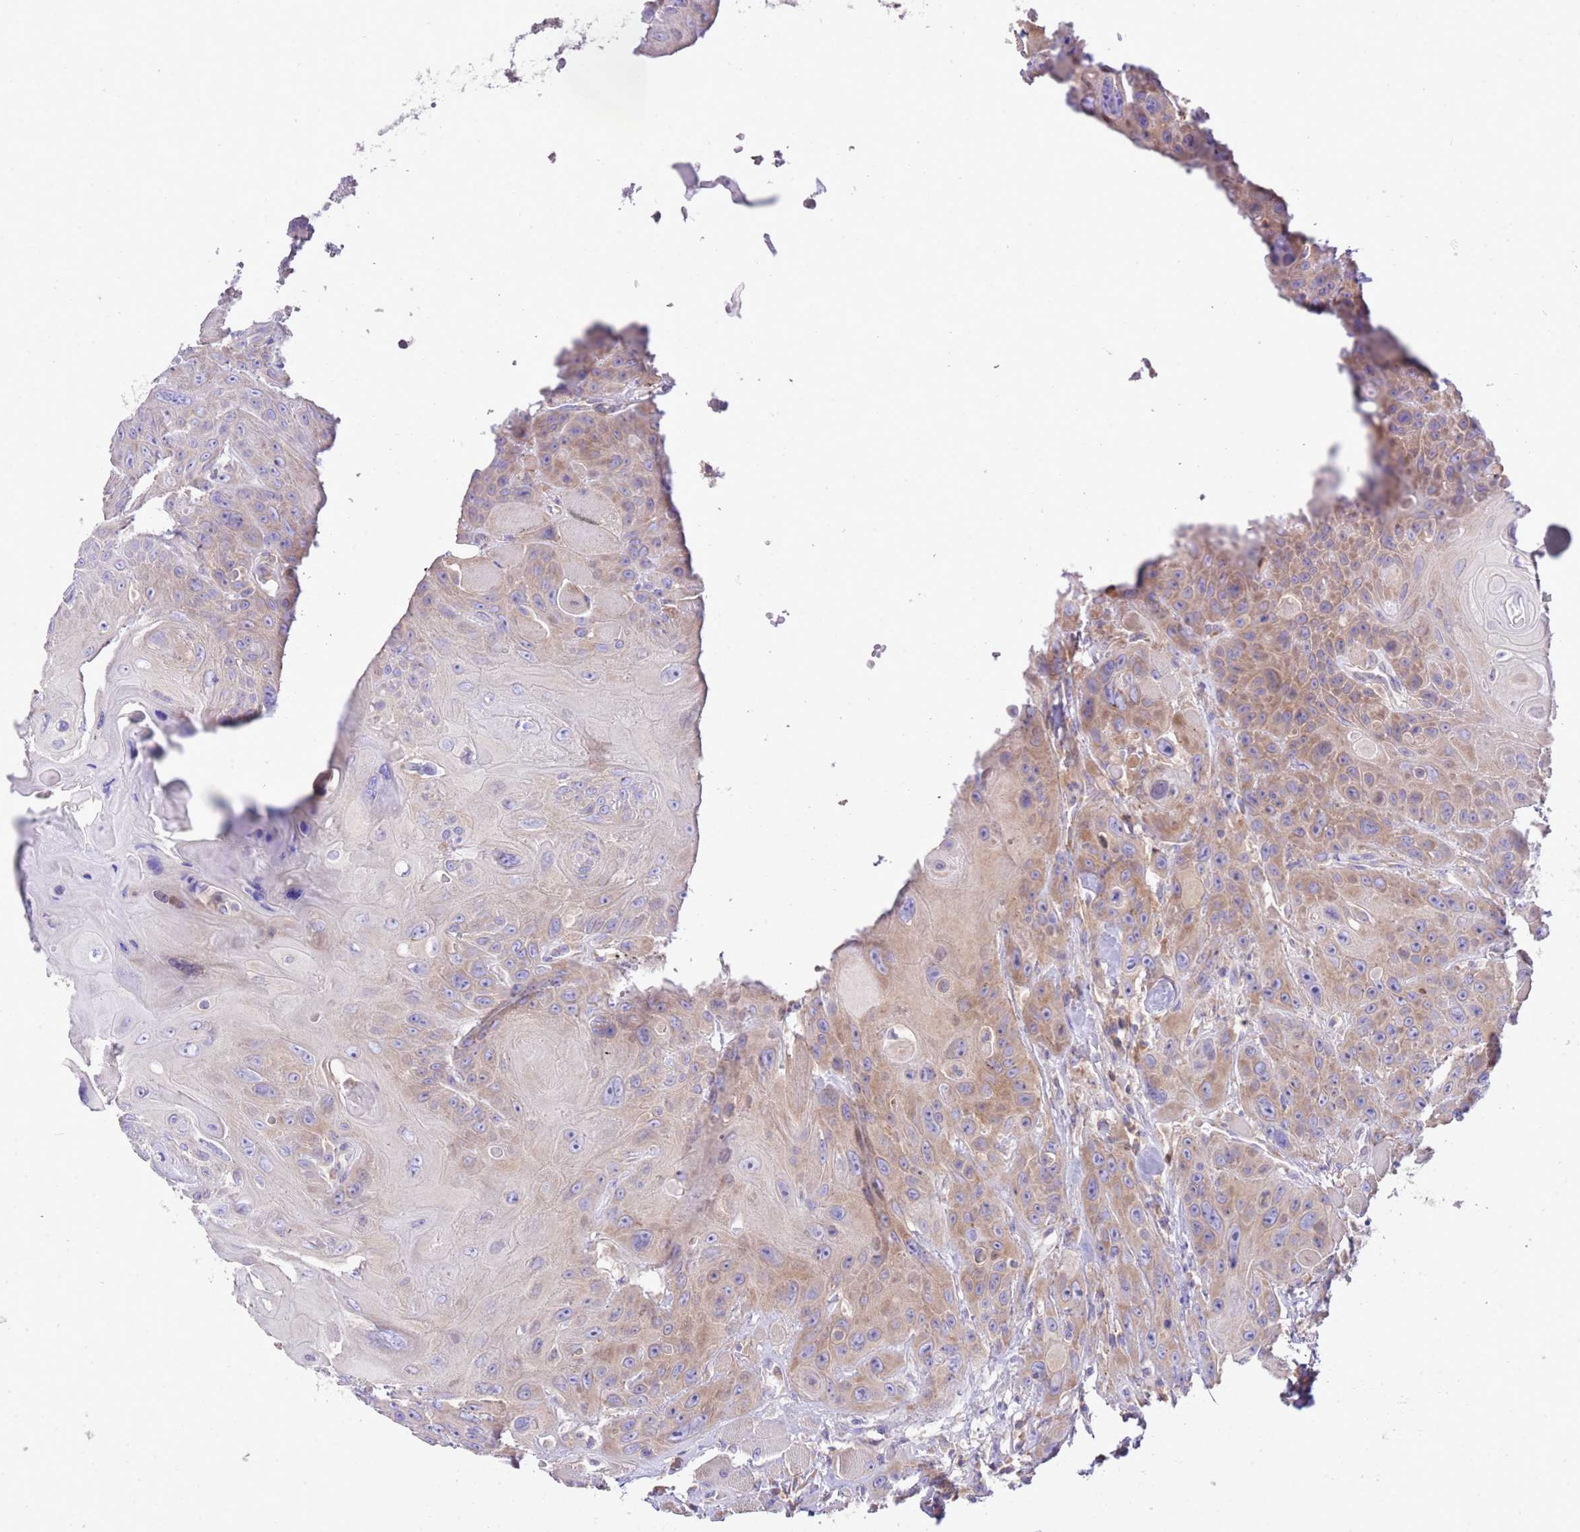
{"staining": {"intensity": "moderate", "quantity": "25%-75%", "location": "cytoplasmic/membranous"}, "tissue": "head and neck cancer", "cell_type": "Tumor cells", "image_type": "cancer", "snomed": [{"axis": "morphology", "description": "Squamous cell carcinoma, NOS"}, {"axis": "topography", "description": "Head-Neck"}], "caption": "Protein staining displays moderate cytoplasmic/membranous positivity in approximately 25%-75% of tumor cells in head and neck cancer (squamous cell carcinoma).", "gene": "RPS10", "patient": {"sex": "female", "age": 59}}